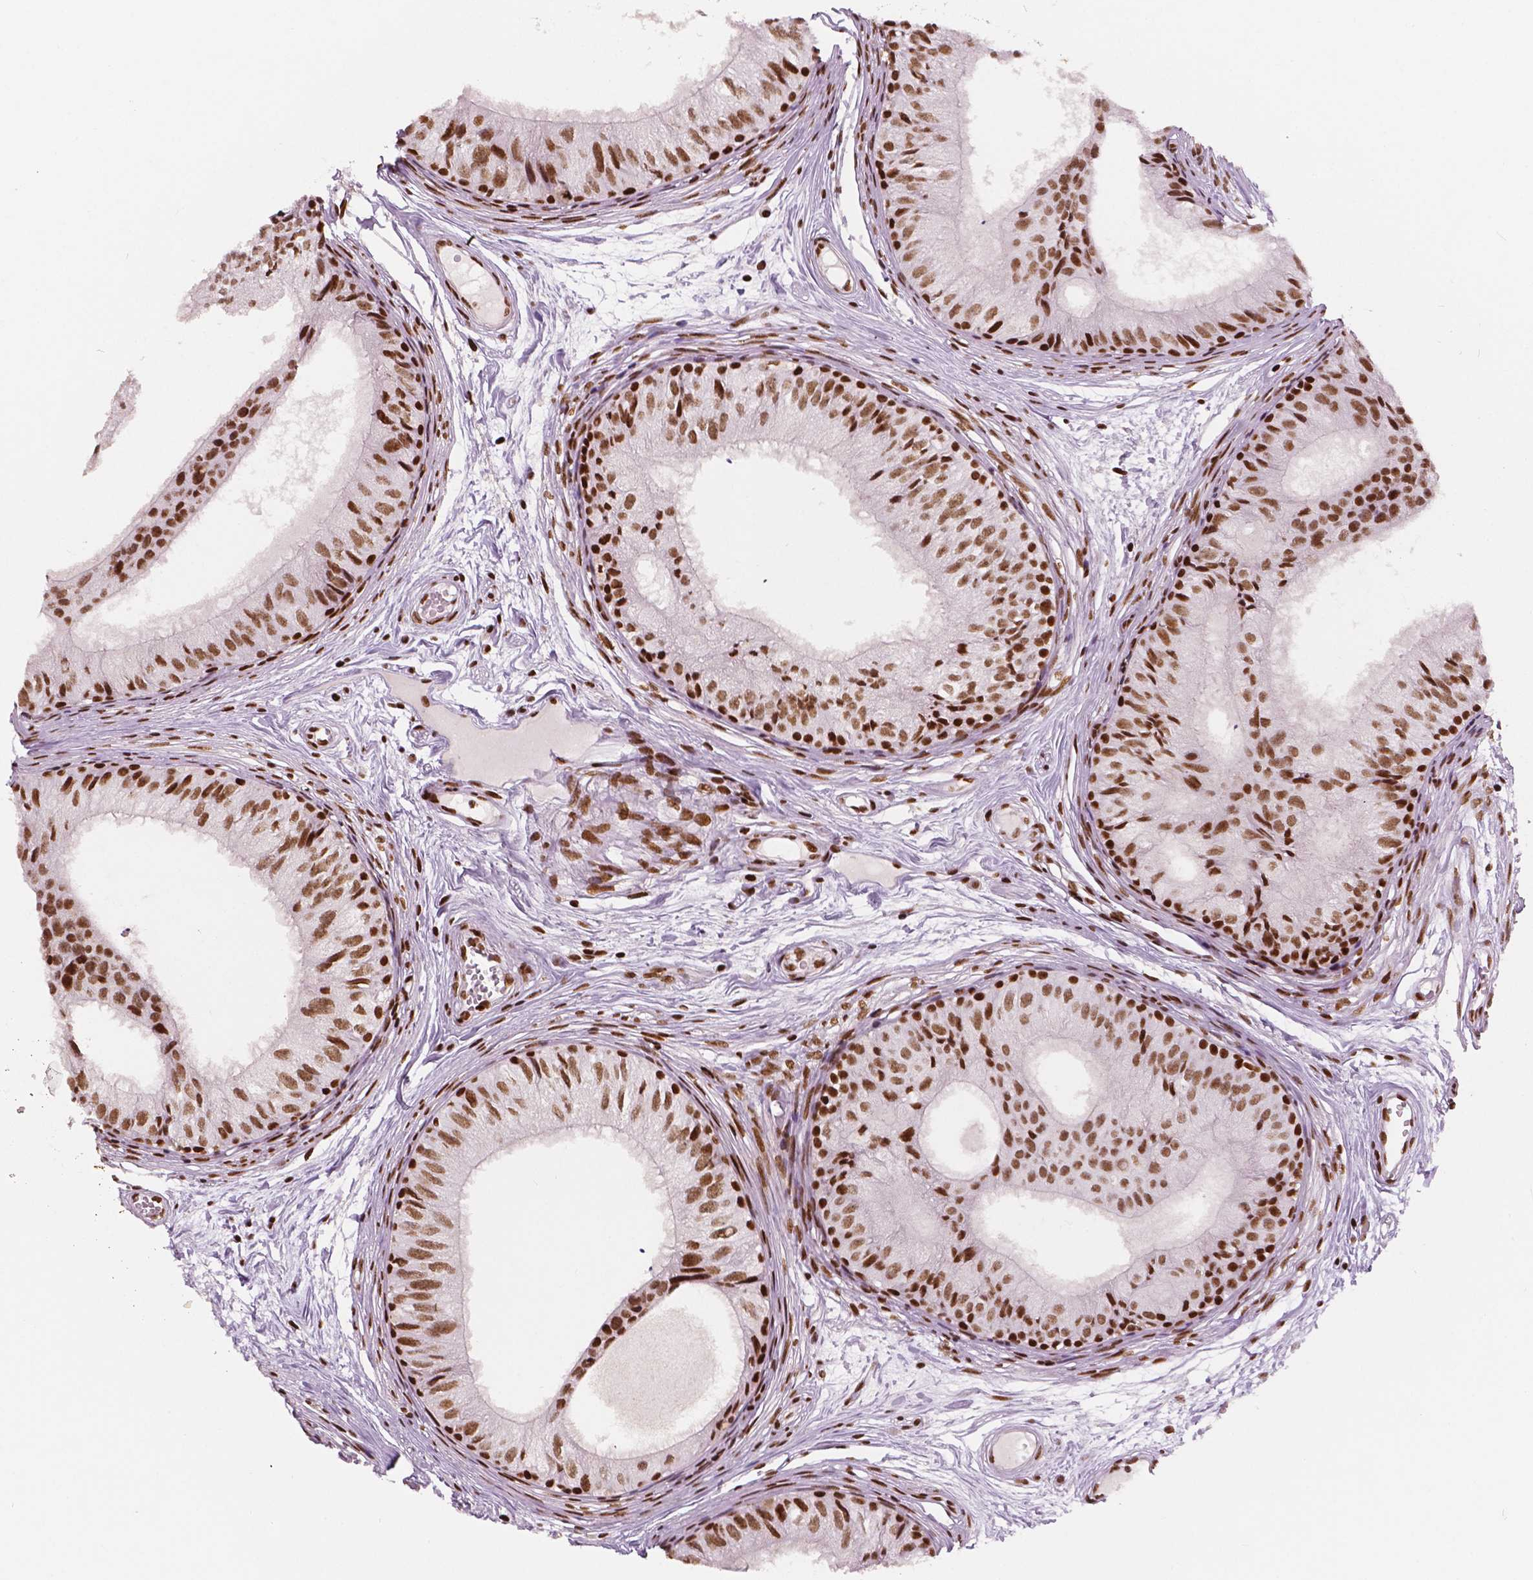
{"staining": {"intensity": "strong", "quantity": ">75%", "location": "nuclear"}, "tissue": "epididymis", "cell_type": "Glandular cells", "image_type": "normal", "snomed": [{"axis": "morphology", "description": "Normal tissue, NOS"}, {"axis": "topography", "description": "Epididymis"}], "caption": "High-magnification brightfield microscopy of unremarkable epididymis stained with DAB (3,3'-diaminobenzidine) (brown) and counterstained with hematoxylin (blue). glandular cells exhibit strong nuclear expression is identified in approximately>75% of cells.", "gene": "BRD4", "patient": {"sex": "male", "age": 25}}